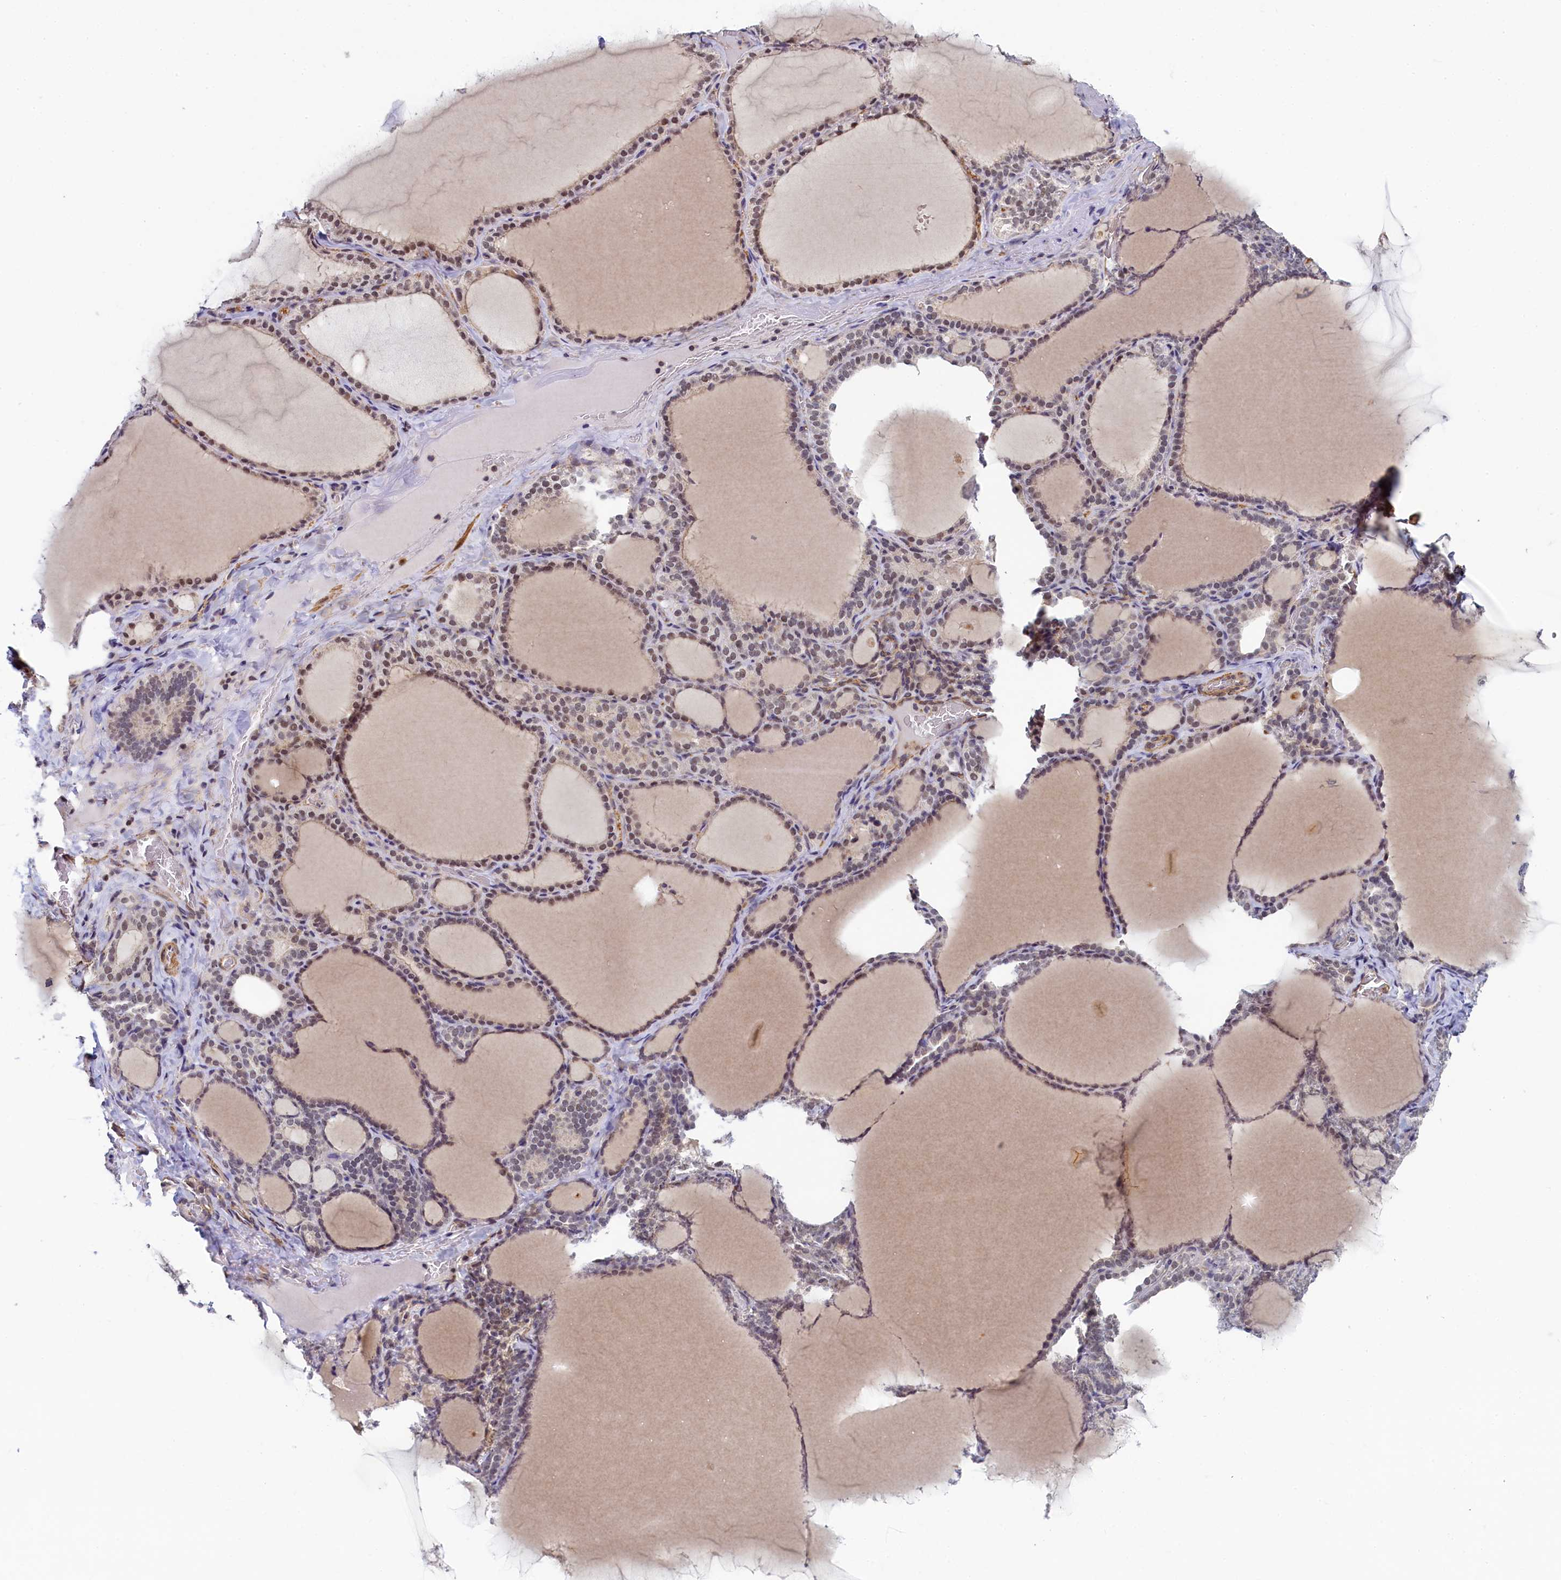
{"staining": {"intensity": "moderate", "quantity": ">75%", "location": "nuclear"}, "tissue": "thyroid gland", "cell_type": "Glandular cells", "image_type": "normal", "snomed": [{"axis": "morphology", "description": "Normal tissue, NOS"}, {"axis": "topography", "description": "Thyroid gland"}], "caption": "Moderate nuclear protein expression is seen in approximately >75% of glandular cells in thyroid gland. The protein of interest is shown in brown color, while the nuclei are stained blue.", "gene": "INTS14", "patient": {"sex": "female", "age": 39}}